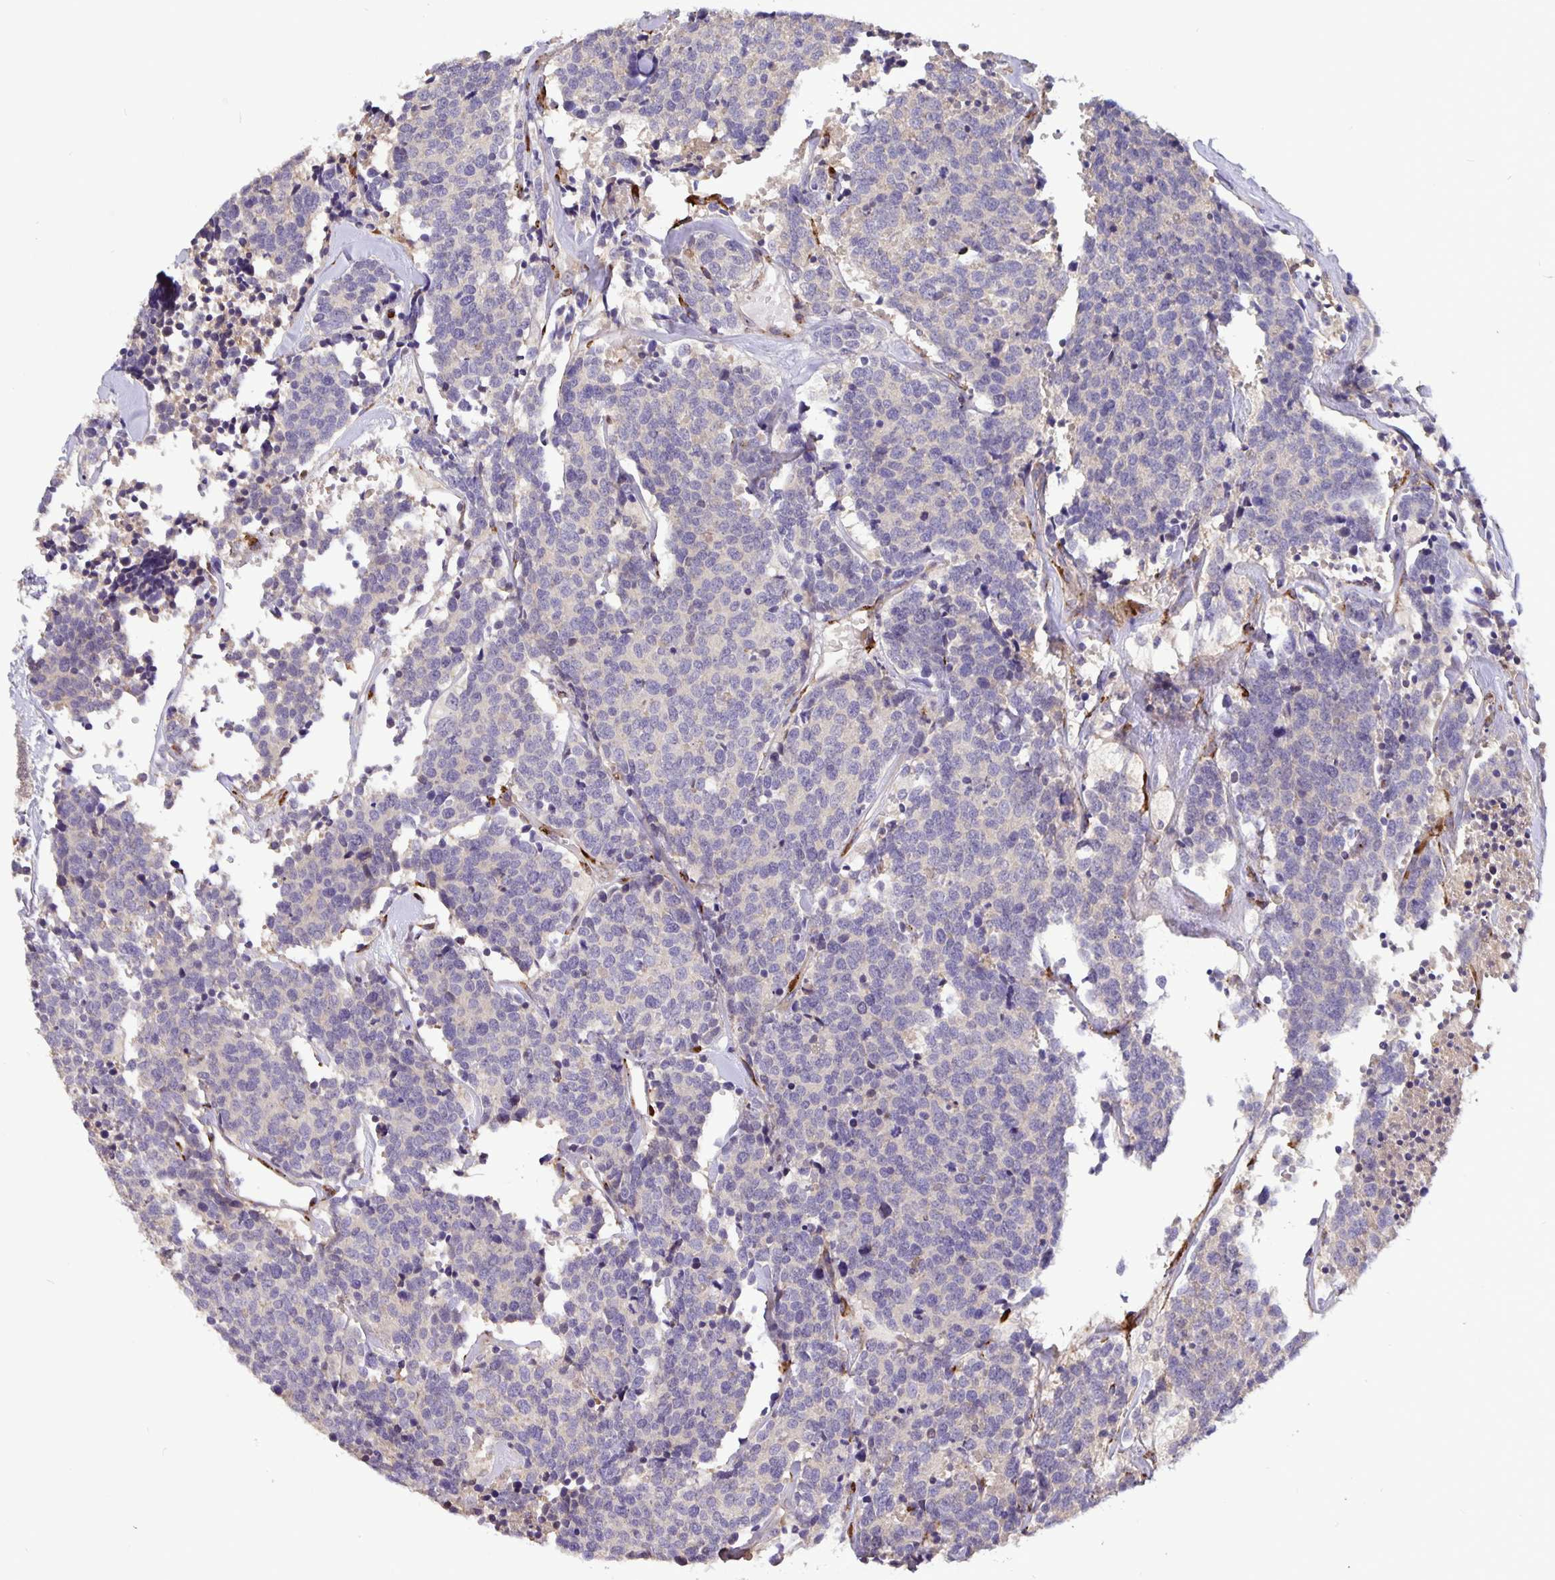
{"staining": {"intensity": "negative", "quantity": "none", "location": "none"}, "tissue": "carcinoid", "cell_type": "Tumor cells", "image_type": "cancer", "snomed": [{"axis": "morphology", "description": "Carcinoid, malignant, NOS"}, {"axis": "topography", "description": "Skin"}], "caption": "Tumor cells show no significant protein staining in carcinoid (malignant). (DAB (3,3'-diaminobenzidine) immunohistochemistry visualized using brightfield microscopy, high magnification).", "gene": "EML6", "patient": {"sex": "female", "age": 79}}